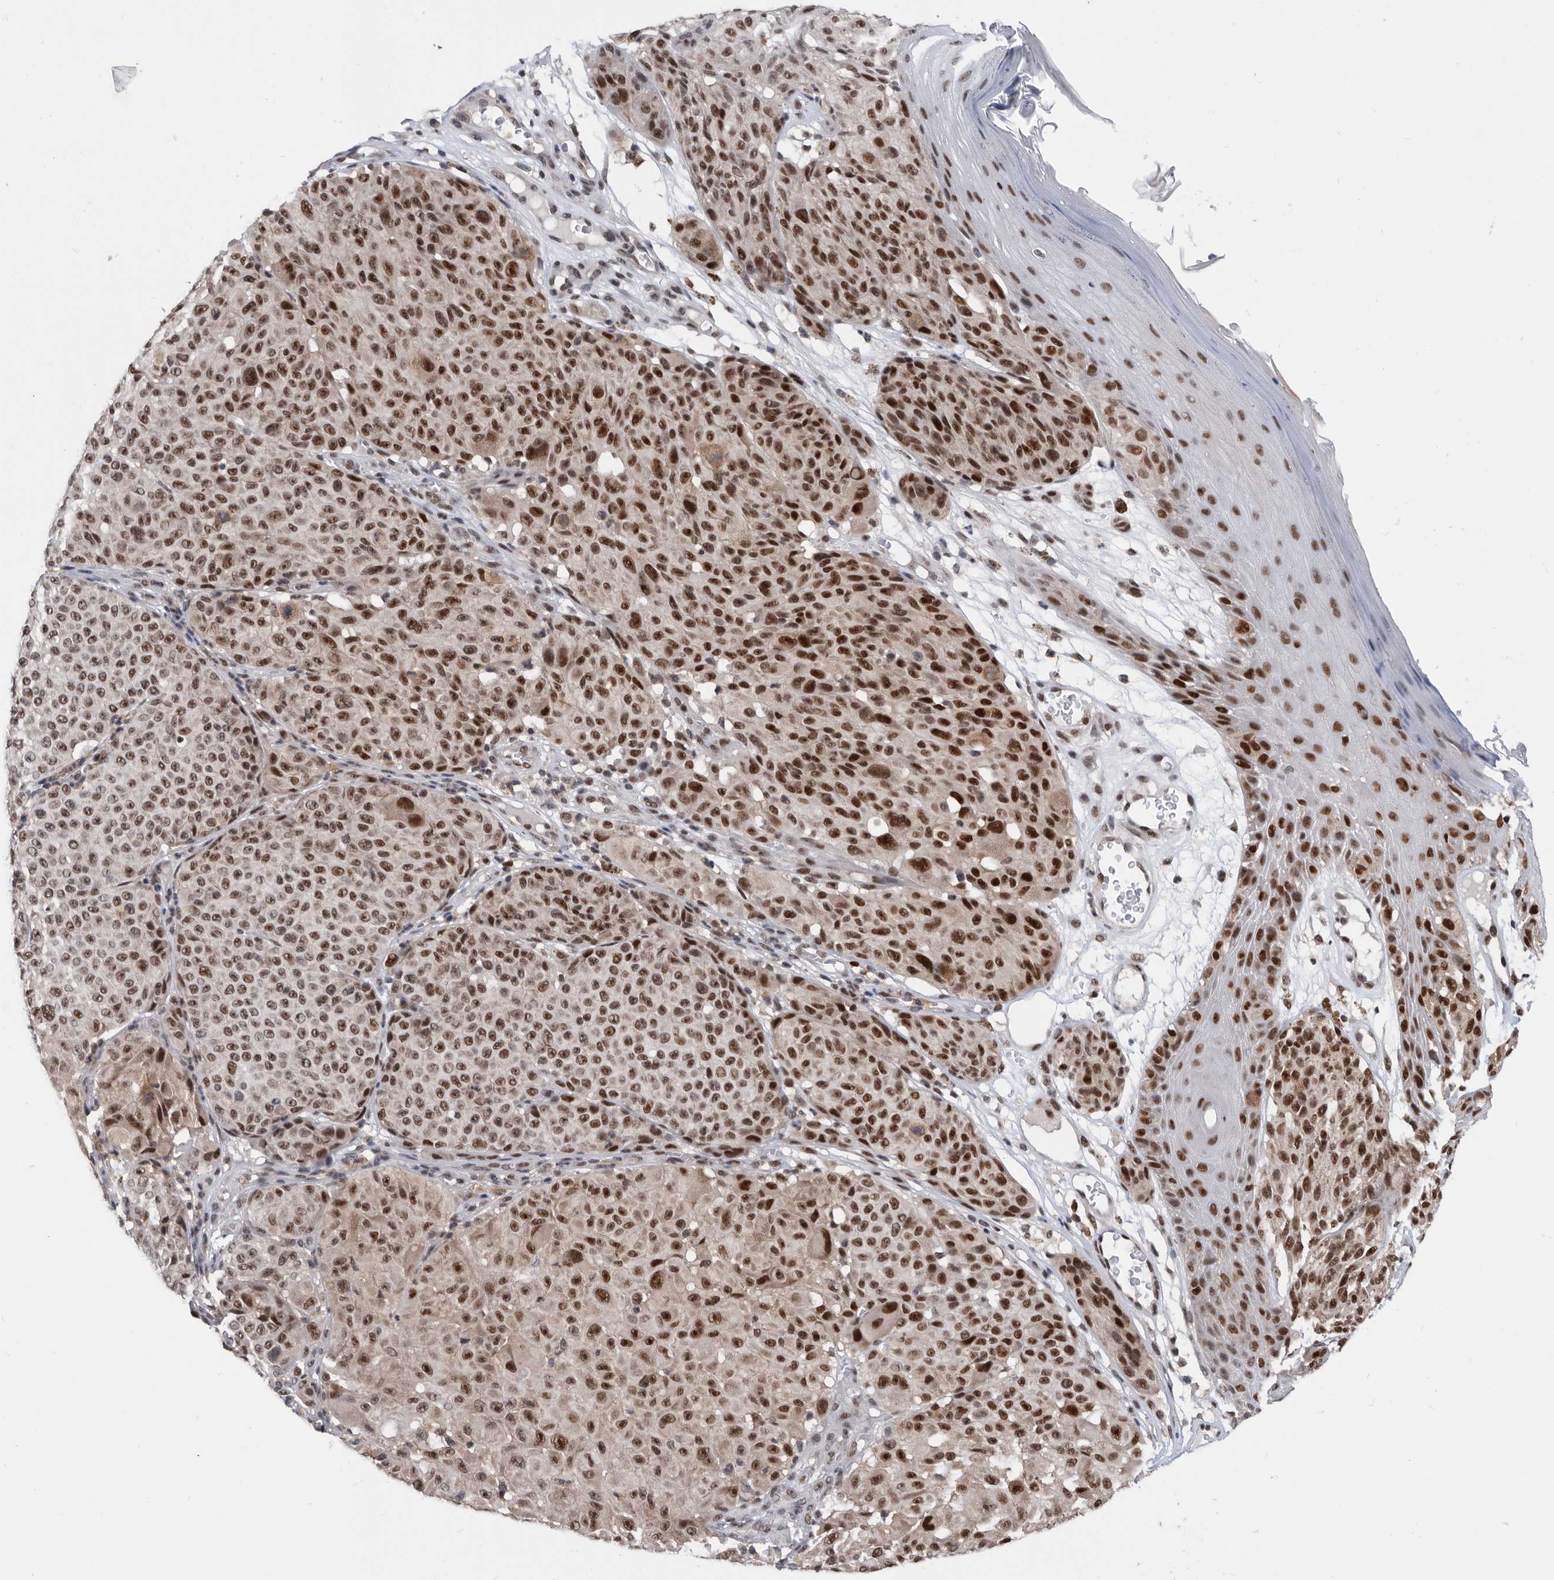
{"staining": {"intensity": "strong", "quantity": "25%-75%", "location": "nuclear"}, "tissue": "melanoma", "cell_type": "Tumor cells", "image_type": "cancer", "snomed": [{"axis": "morphology", "description": "Malignant melanoma, NOS"}, {"axis": "topography", "description": "Skin"}], "caption": "Immunohistochemistry of human melanoma reveals high levels of strong nuclear positivity in approximately 25%-75% of tumor cells. (DAB IHC, brown staining for protein, blue staining for nuclei).", "gene": "ZNF260", "patient": {"sex": "male", "age": 83}}